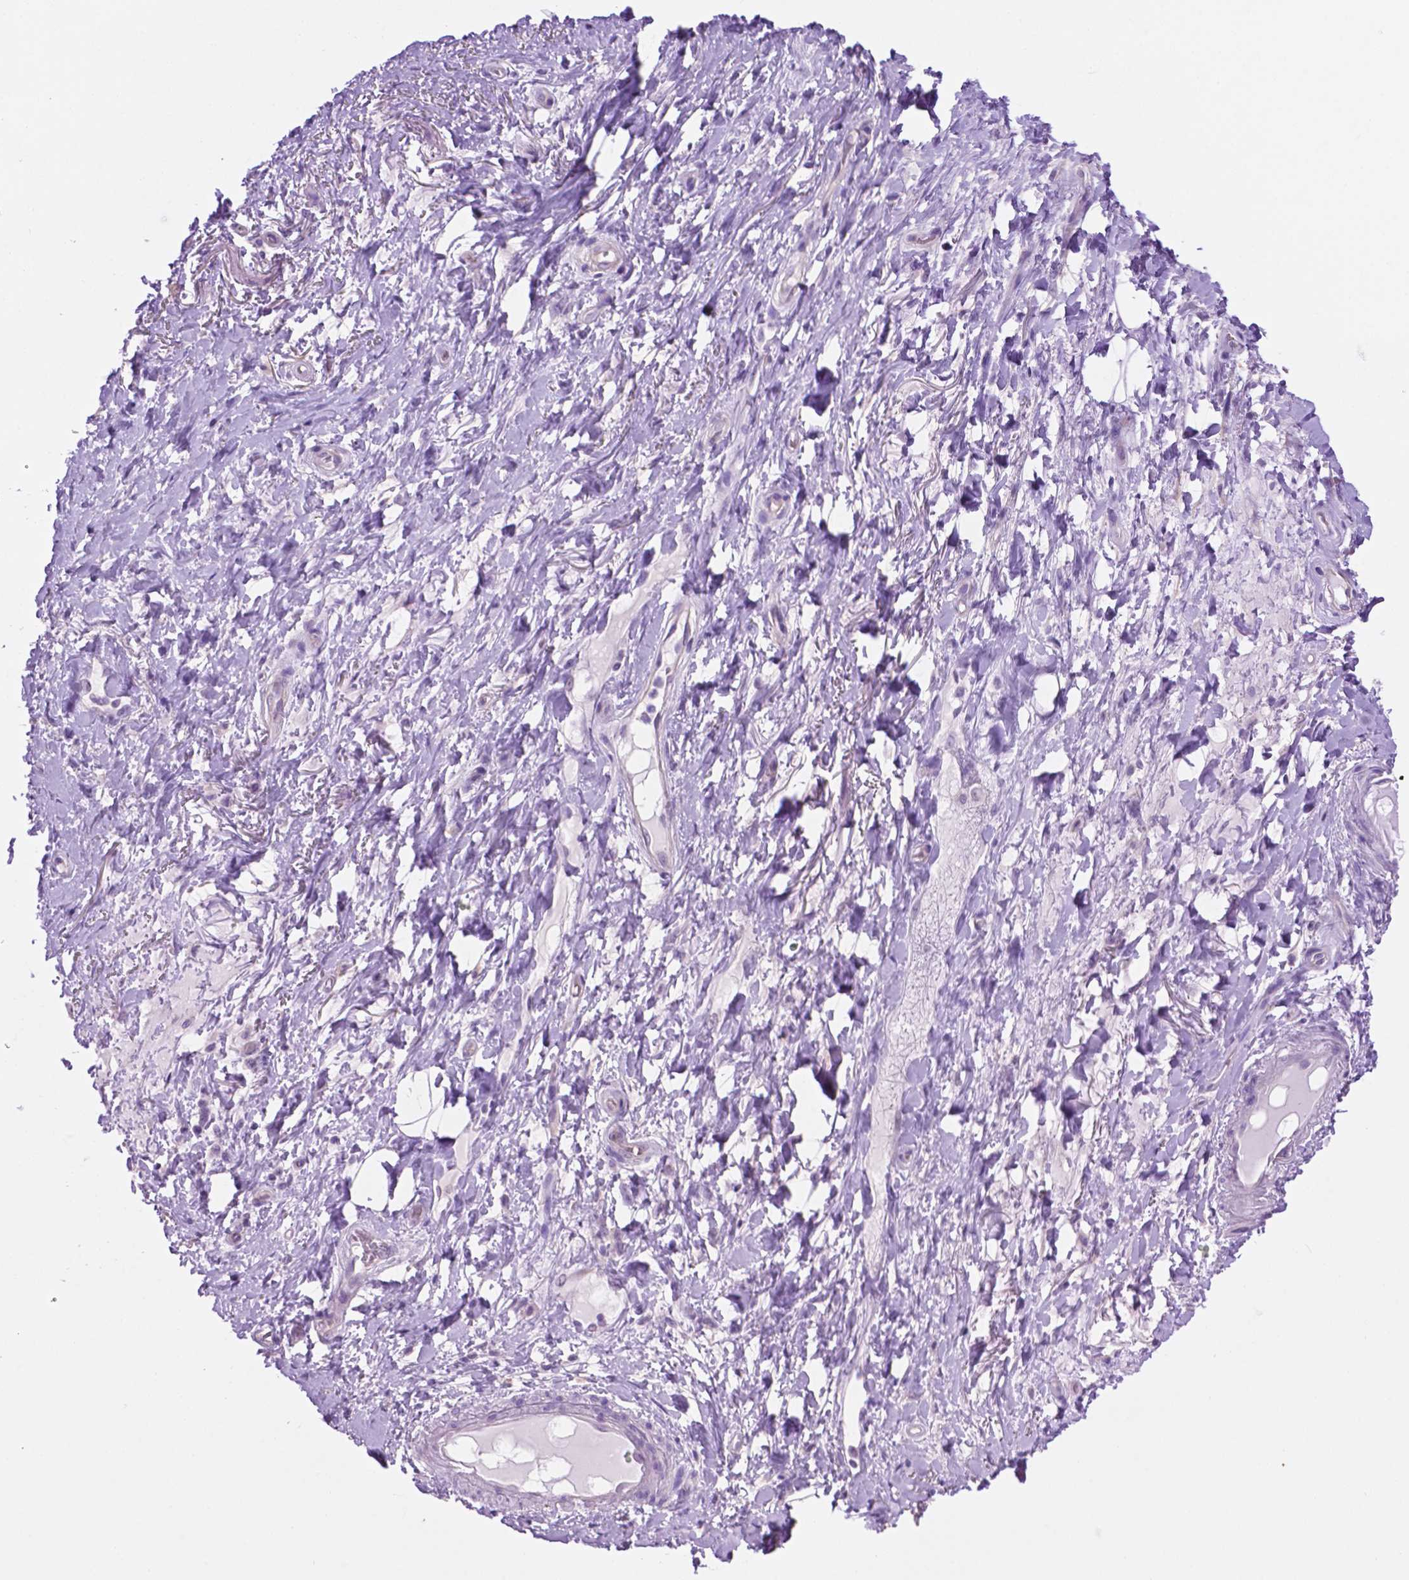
{"staining": {"intensity": "negative", "quantity": "none", "location": "none"}, "tissue": "adipose tissue", "cell_type": "Adipocytes", "image_type": "normal", "snomed": [{"axis": "morphology", "description": "Normal tissue, NOS"}, {"axis": "topography", "description": "Anal"}, {"axis": "topography", "description": "Peripheral nerve tissue"}], "caption": "Immunohistochemical staining of benign adipose tissue demonstrates no significant positivity in adipocytes. Brightfield microscopy of immunohistochemistry stained with DAB (brown) and hematoxylin (blue), captured at high magnification.", "gene": "TACSTD2", "patient": {"sex": "male", "age": 53}}